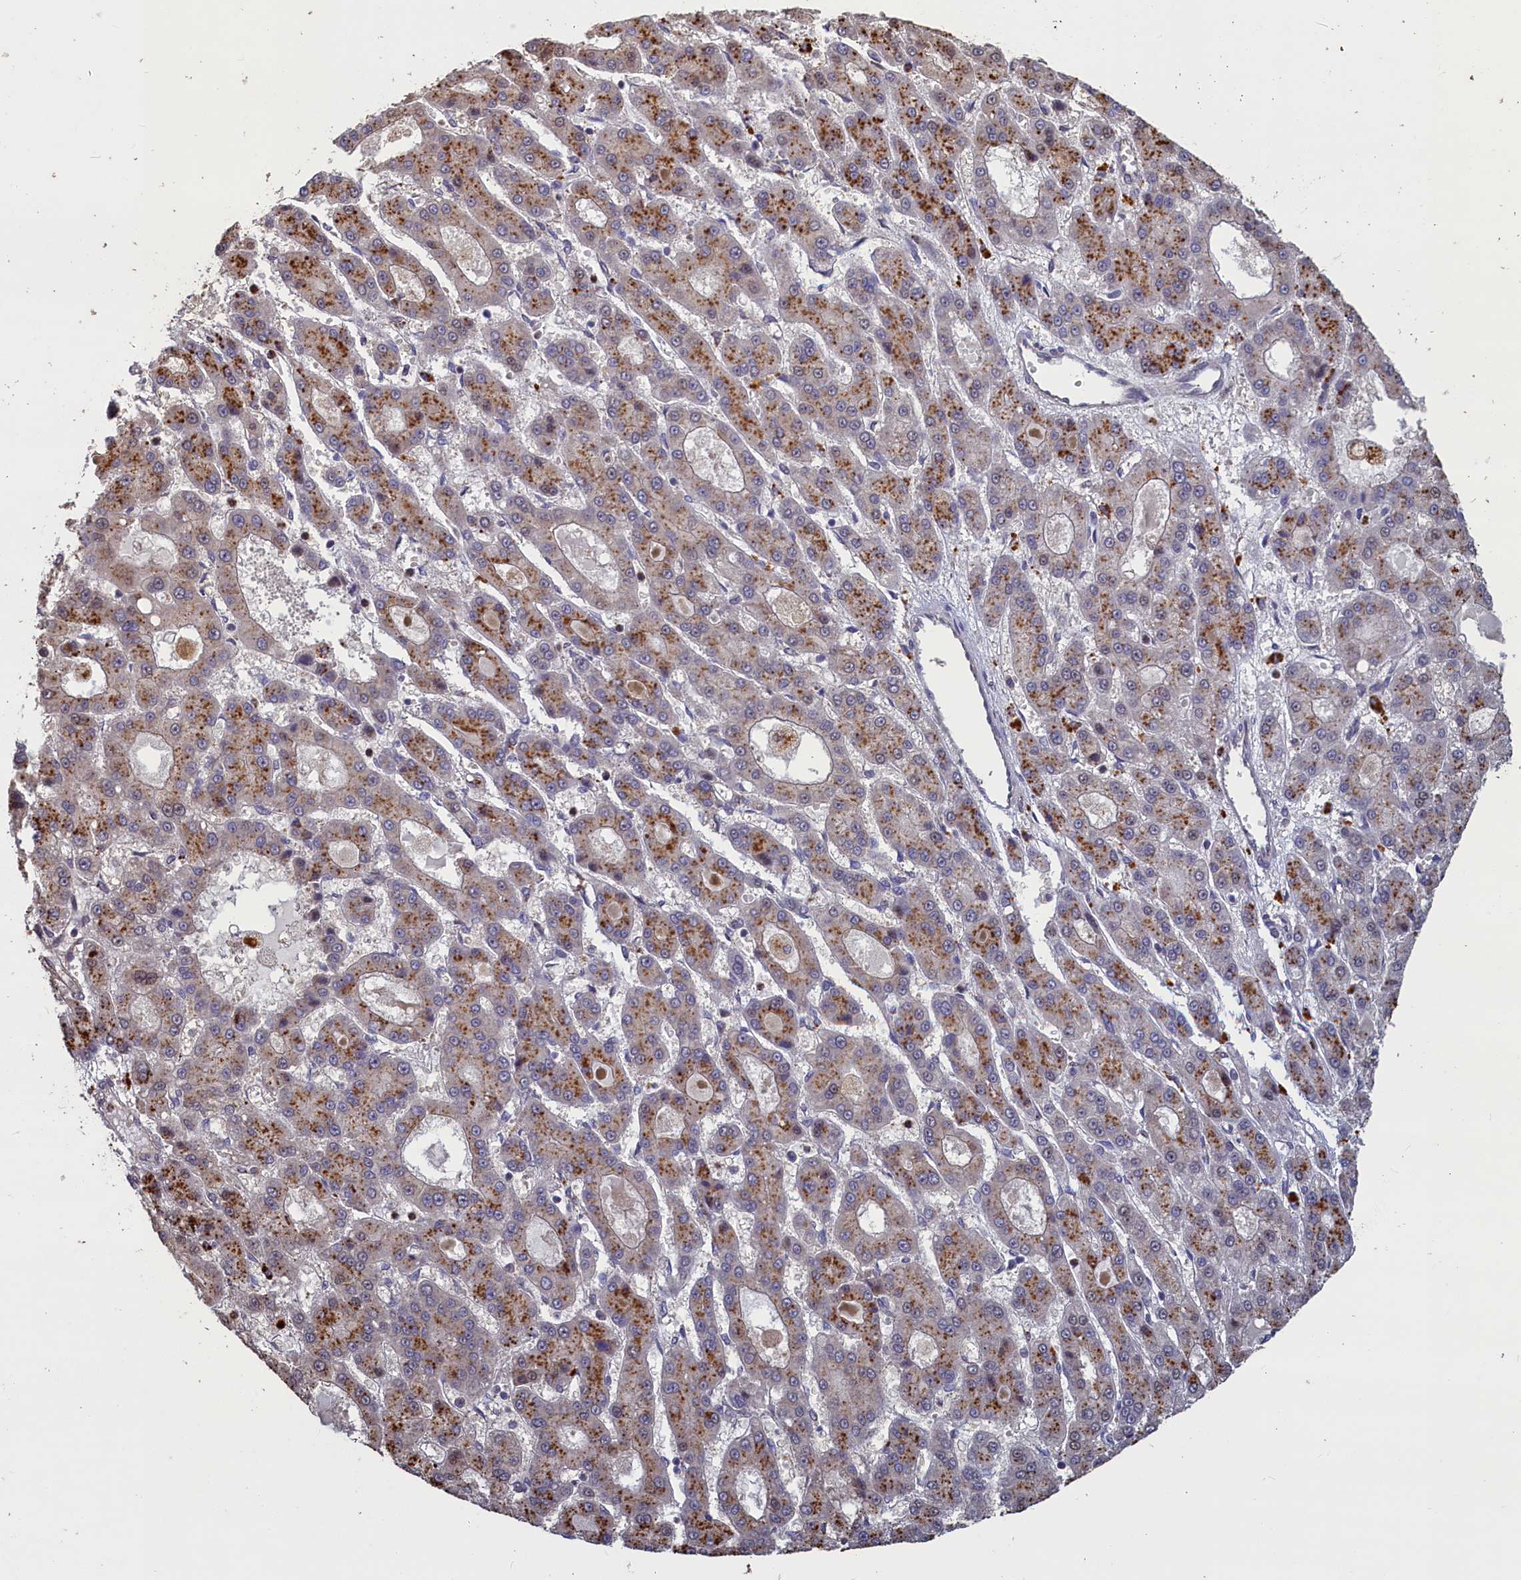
{"staining": {"intensity": "moderate", "quantity": "25%-75%", "location": "cytoplasmic/membranous,nuclear"}, "tissue": "liver cancer", "cell_type": "Tumor cells", "image_type": "cancer", "snomed": [{"axis": "morphology", "description": "Carcinoma, Hepatocellular, NOS"}, {"axis": "topography", "description": "Liver"}], "caption": "Human liver hepatocellular carcinoma stained with a protein marker shows moderate staining in tumor cells.", "gene": "UCHL3", "patient": {"sex": "male", "age": 70}}